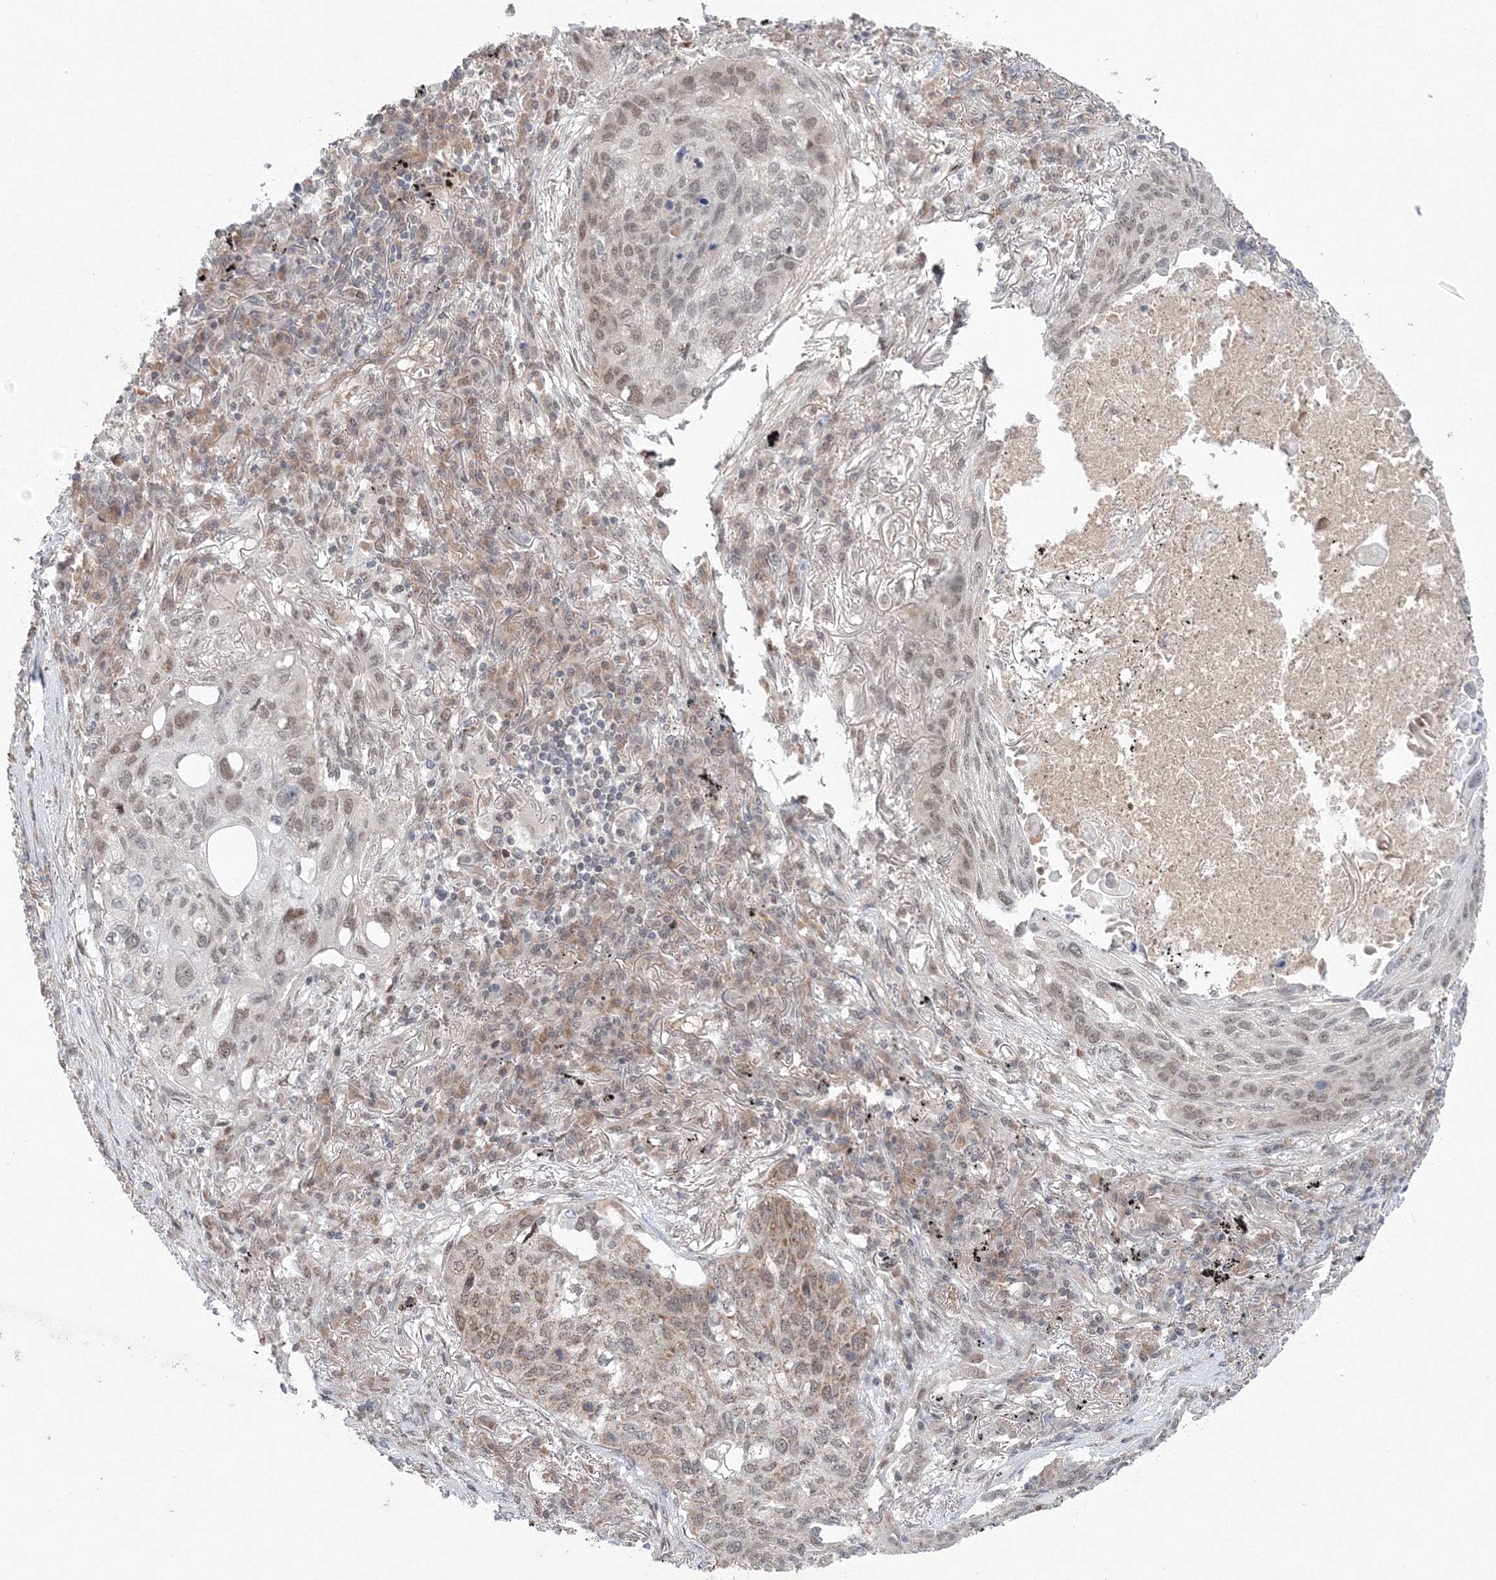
{"staining": {"intensity": "weak", "quantity": "25%-75%", "location": "cytoplasmic/membranous,nuclear"}, "tissue": "lung cancer", "cell_type": "Tumor cells", "image_type": "cancer", "snomed": [{"axis": "morphology", "description": "Squamous cell carcinoma, NOS"}, {"axis": "topography", "description": "Lung"}], "caption": "IHC staining of lung cancer (squamous cell carcinoma), which reveals low levels of weak cytoplasmic/membranous and nuclear staining in about 25%-75% of tumor cells indicating weak cytoplasmic/membranous and nuclear protein positivity. The staining was performed using DAB (3,3'-diaminobenzidine) (brown) for protein detection and nuclei were counterstained in hematoxylin (blue).", "gene": "NOA1", "patient": {"sex": "female", "age": 63}}